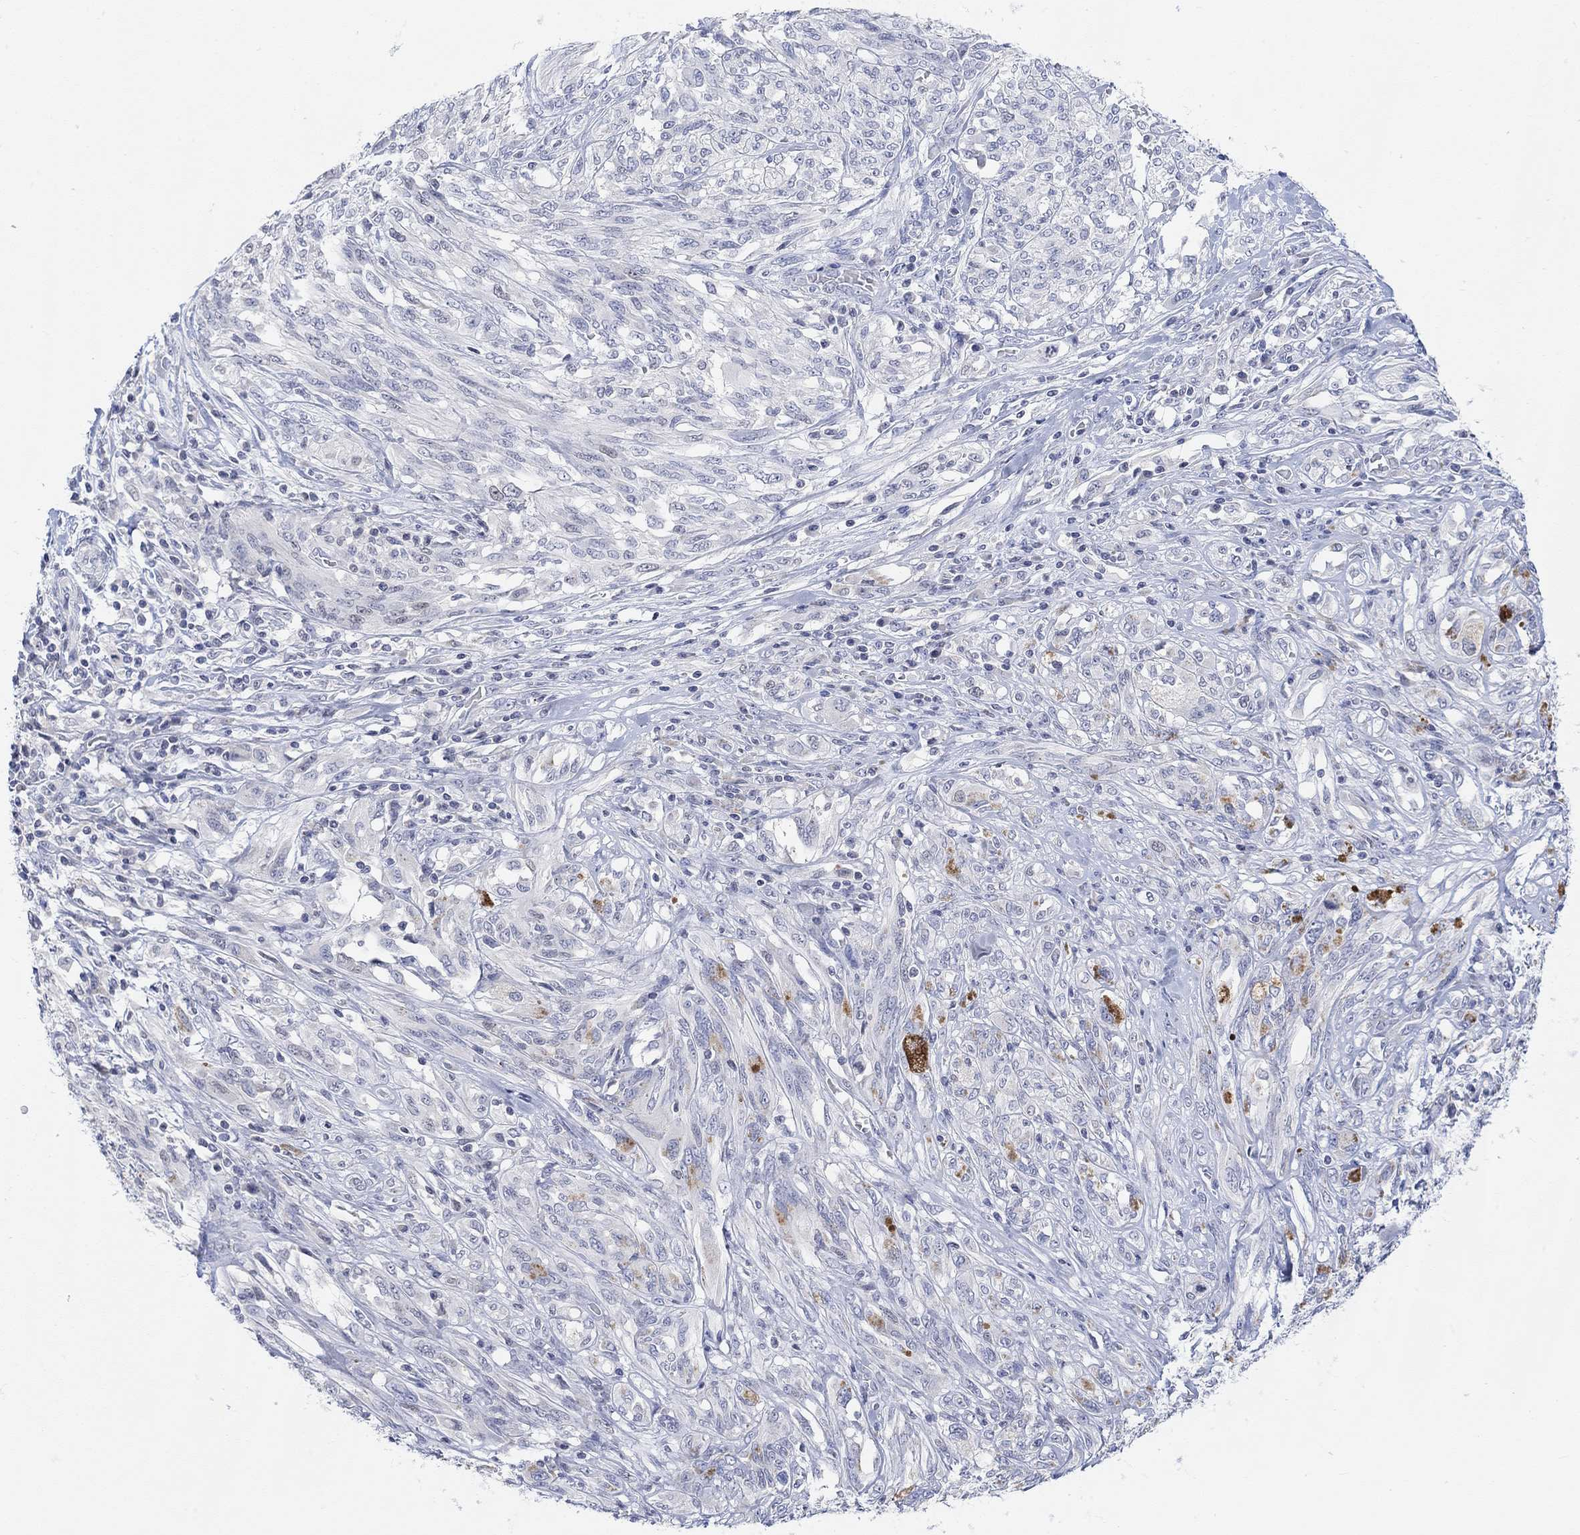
{"staining": {"intensity": "negative", "quantity": "none", "location": "none"}, "tissue": "melanoma", "cell_type": "Tumor cells", "image_type": "cancer", "snomed": [{"axis": "morphology", "description": "Malignant melanoma, NOS"}, {"axis": "topography", "description": "Skin"}], "caption": "This is an immunohistochemistry (IHC) histopathology image of melanoma. There is no expression in tumor cells.", "gene": "ATP6V1E2", "patient": {"sex": "female", "age": 91}}